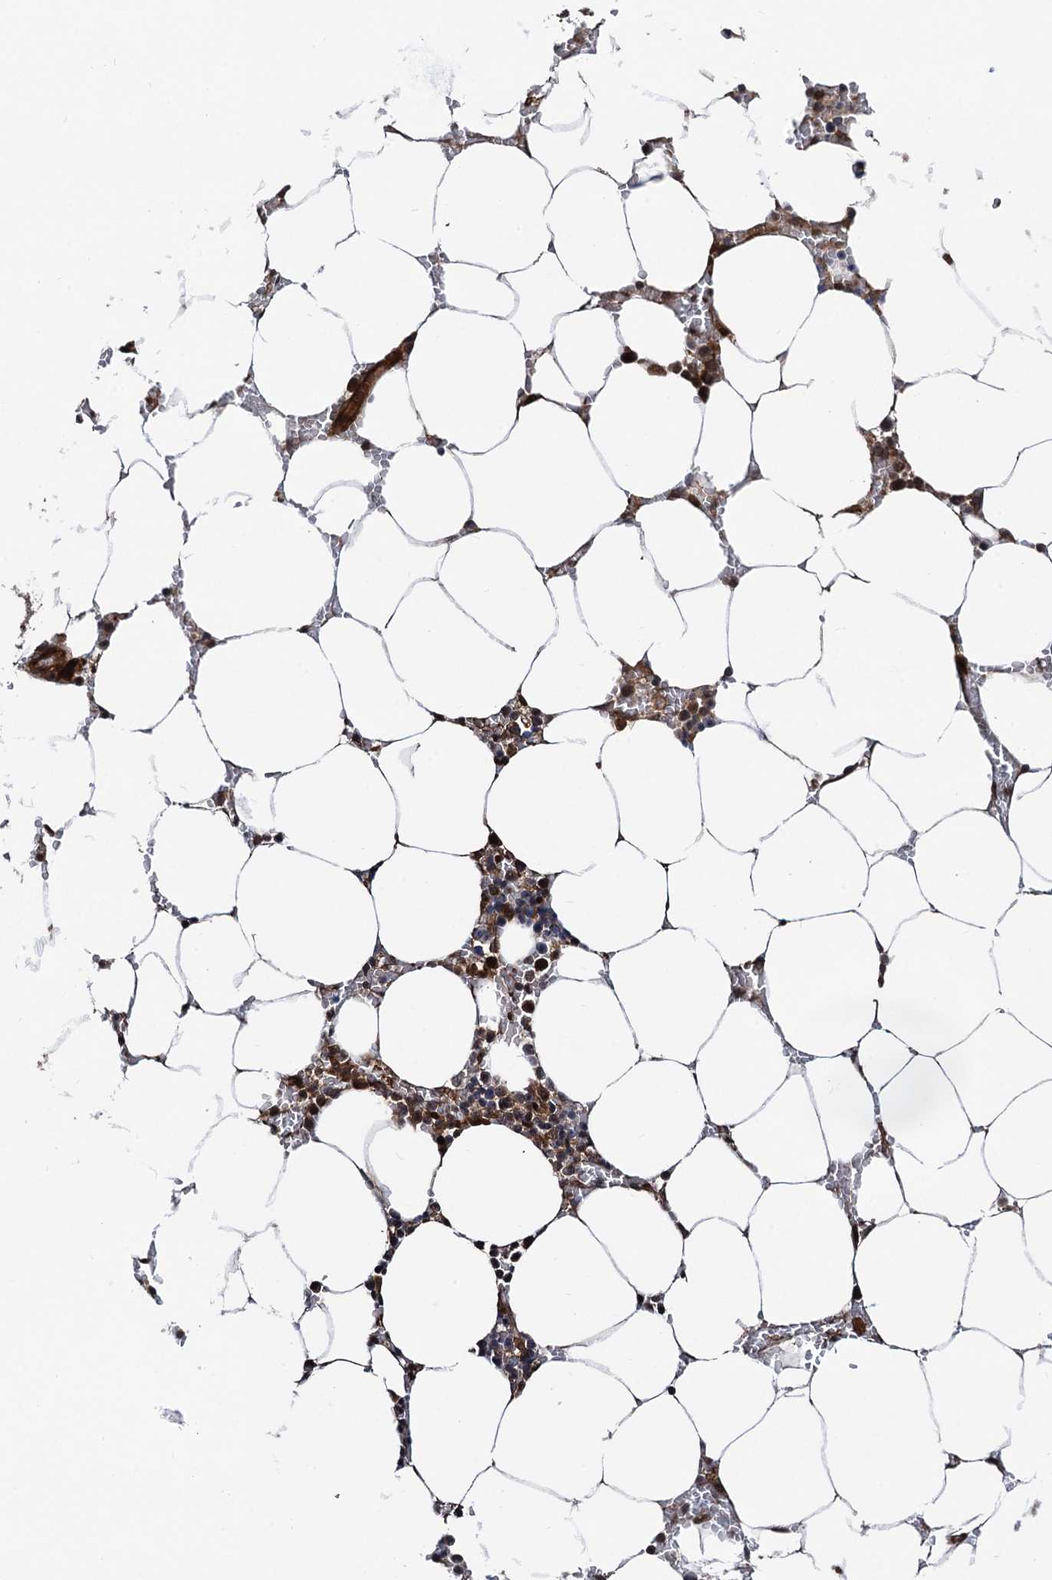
{"staining": {"intensity": "strong", "quantity": "25%-75%", "location": "cytoplasmic/membranous,nuclear"}, "tissue": "bone marrow", "cell_type": "Hematopoietic cells", "image_type": "normal", "snomed": [{"axis": "morphology", "description": "Normal tissue, NOS"}, {"axis": "topography", "description": "Bone marrow"}], "caption": "High-magnification brightfield microscopy of unremarkable bone marrow stained with DAB (3,3'-diaminobenzidine) (brown) and counterstained with hematoxylin (blue). hematopoietic cells exhibit strong cytoplasmic/membranous,nuclear staining is seen in approximately25%-75% of cells. Using DAB (3,3'-diaminobenzidine) (brown) and hematoxylin (blue) stains, captured at high magnification using brightfield microscopy.", "gene": "SNRNP25", "patient": {"sex": "male", "age": 70}}